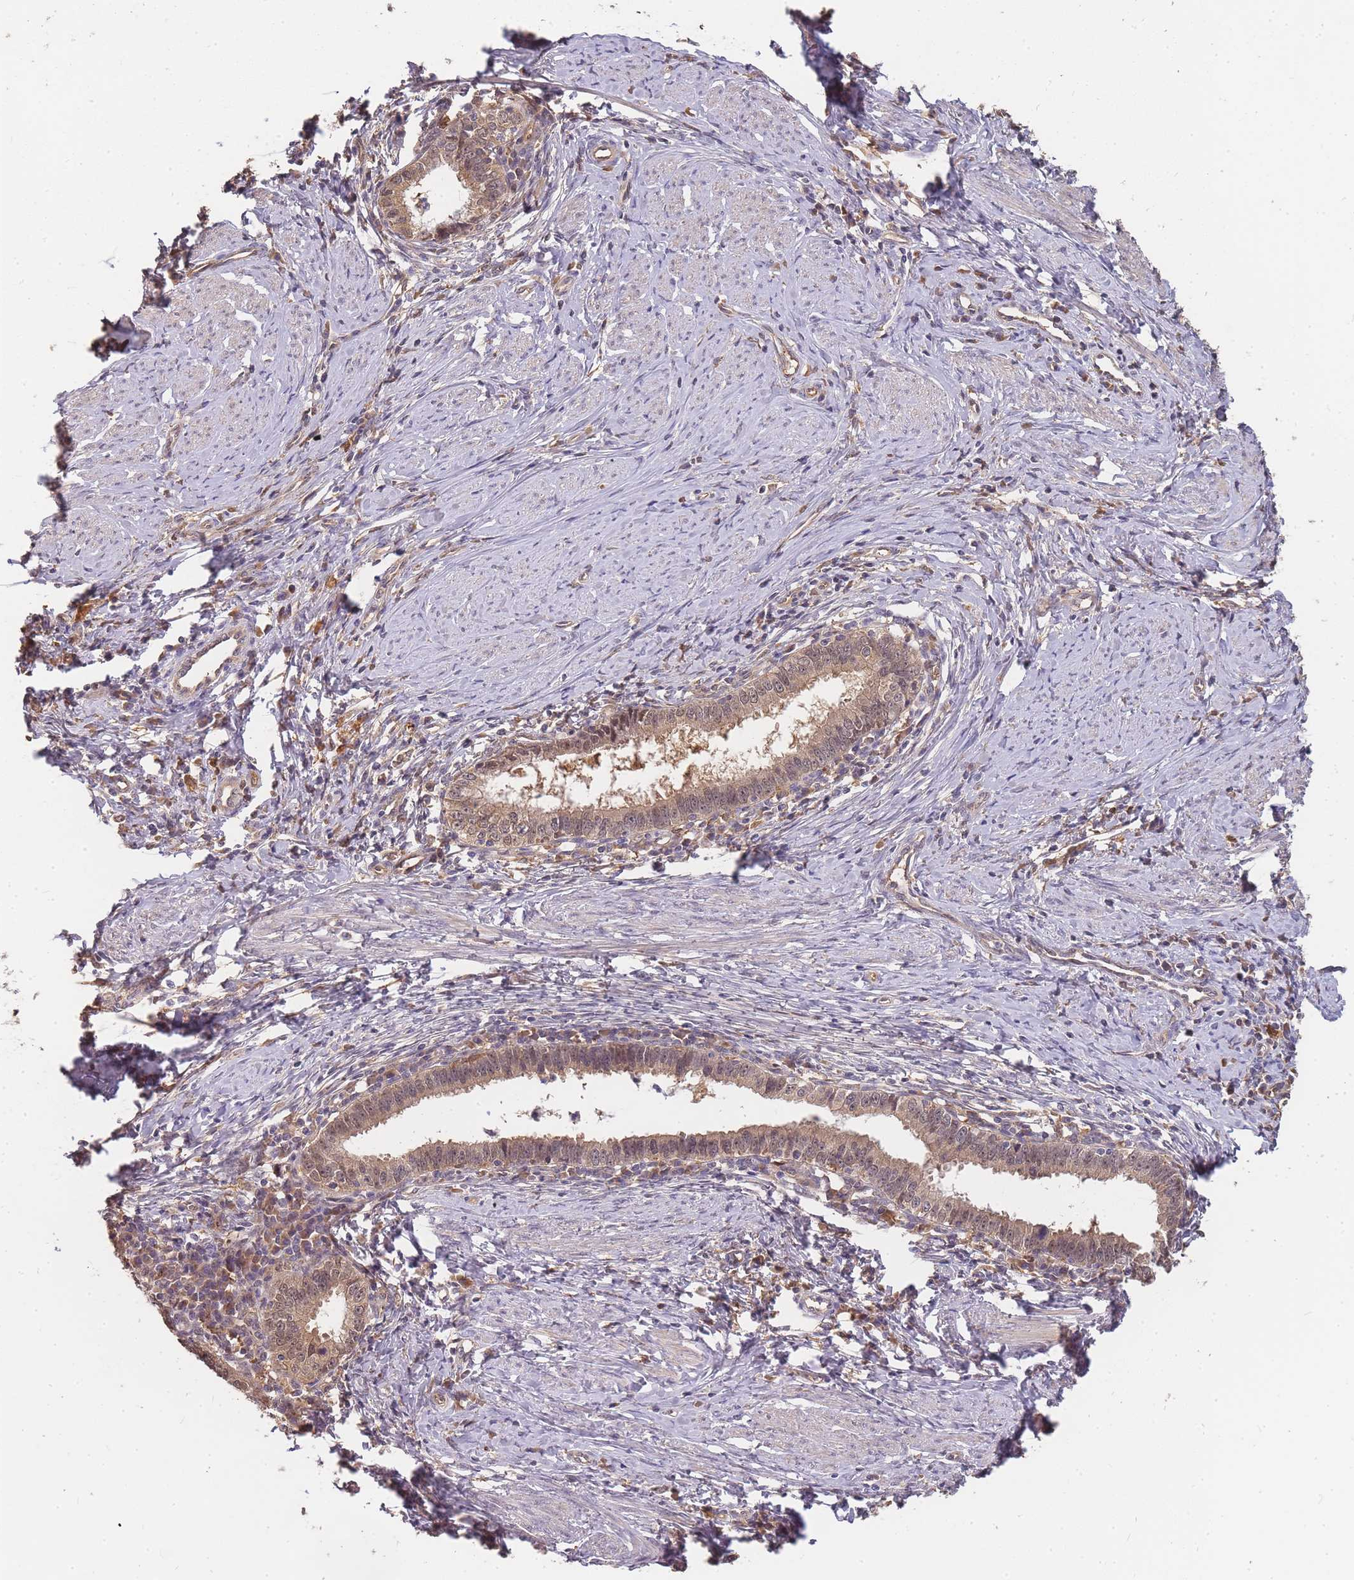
{"staining": {"intensity": "weak", "quantity": ">75%", "location": "cytoplasmic/membranous,nuclear"}, "tissue": "cervical cancer", "cell_type": "Tumor cells", "image_type": "cancer", "snomed": [{"axis": "morphology", "description": "Adenocarcinoma, NOS"}, {"axis": "topography", "description": "Cervix"}], "caption": "Protein staining of cervical adenocarcinoma tissue shows weak cytoplasmic/membranous and nuclear positivity in approximately >75% of tumor cells.", "gene": "CDKN2AIPNL", "patient": {"sex": "female", "age": 36}}